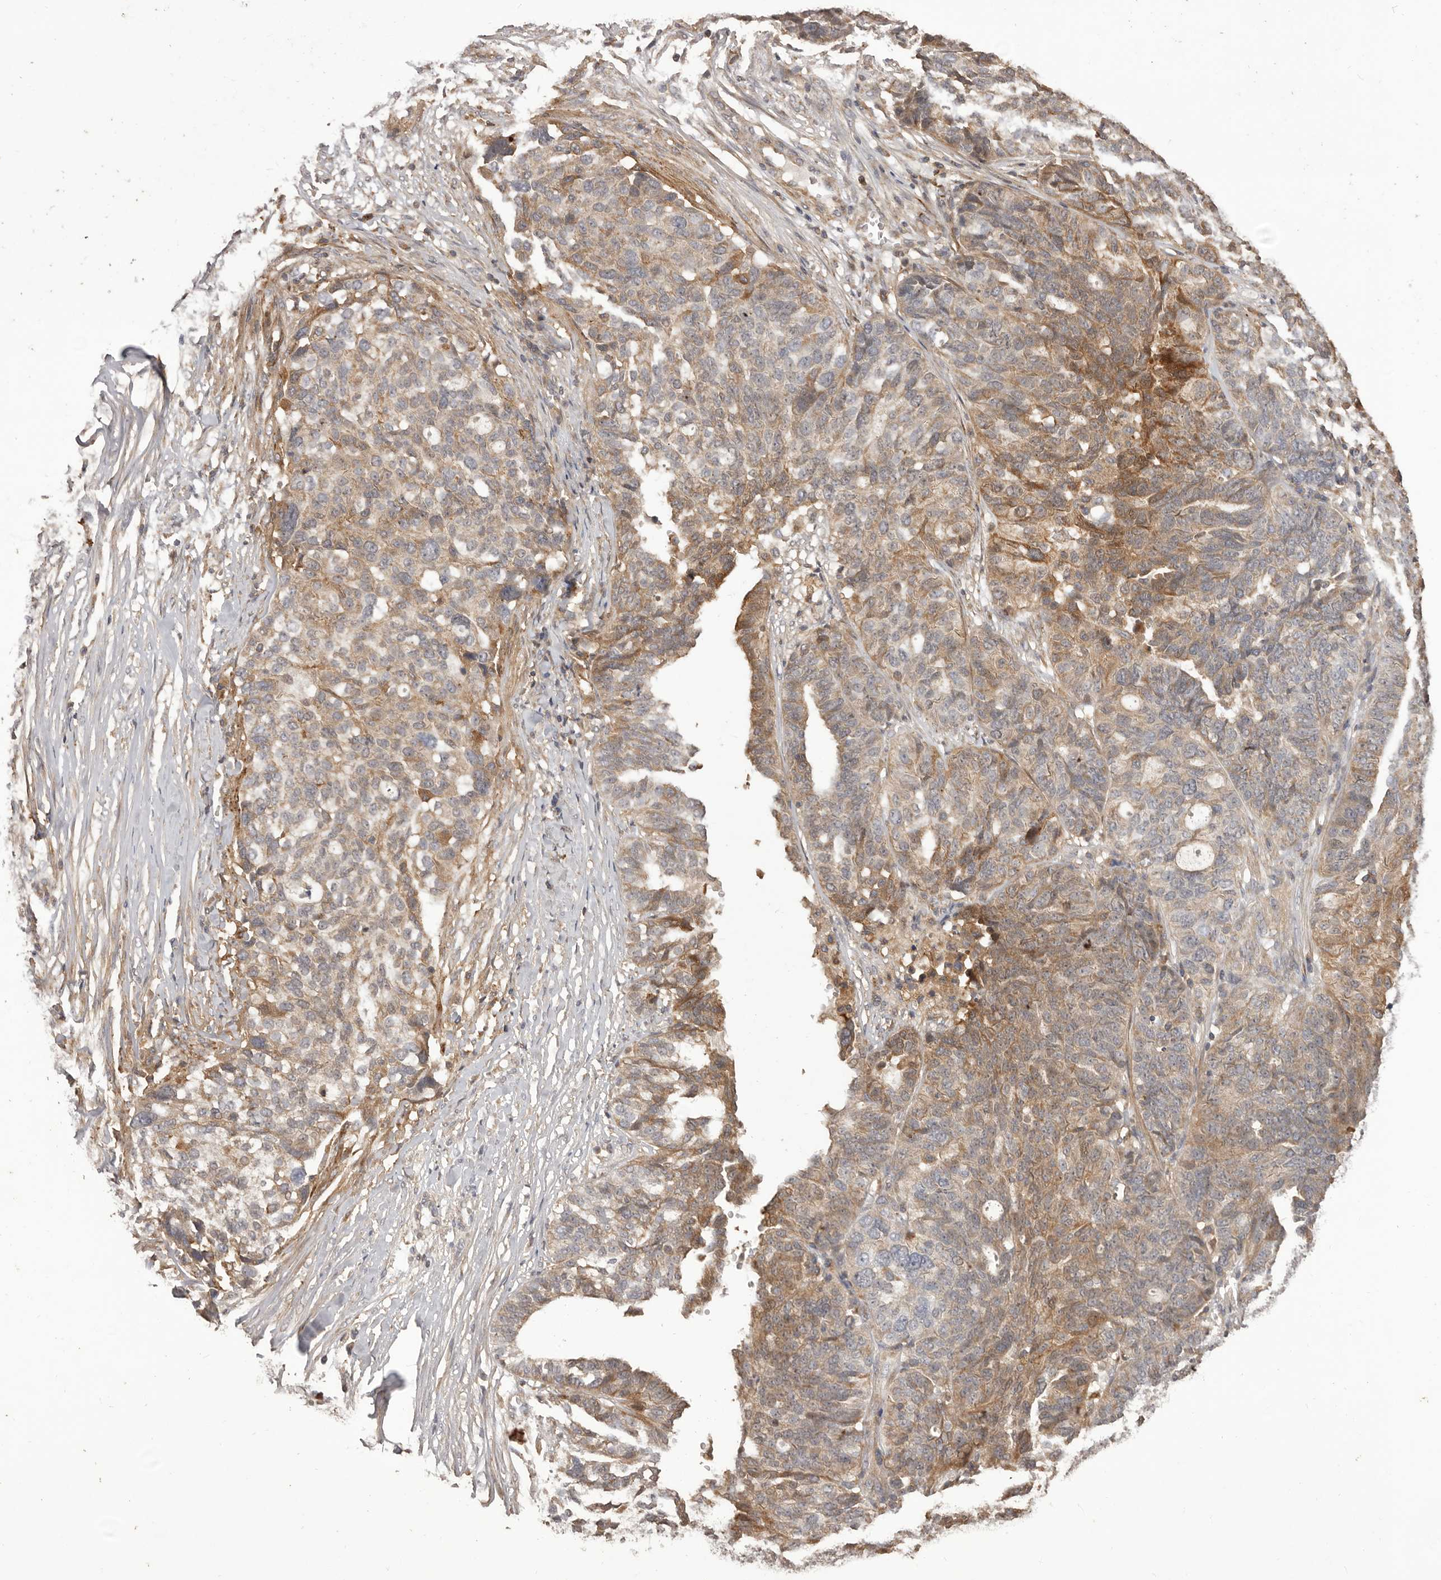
{"staining": {"intensity": "moderate", "quantity": ">75%", "location": "cytoplasmic/membranous"}, "tissue": "ovarian cancer", "cell_type": "Tumor cells", "image_type": "cancer", "snomed": [{"axis": "morphology", "description": "Cystadenocarcinoma, serous, NOS"}, {"axis": "topography", "description": "Ovary"}], "caption": "Tumor cells show medium levels of moderate cytoplasmic/membranous positivity in approximately >75% of cells in serous cystadenocarcinoma (ovarian).", "gene": "GLIPR2", "patient": {"sex": "female", "age": 59}}